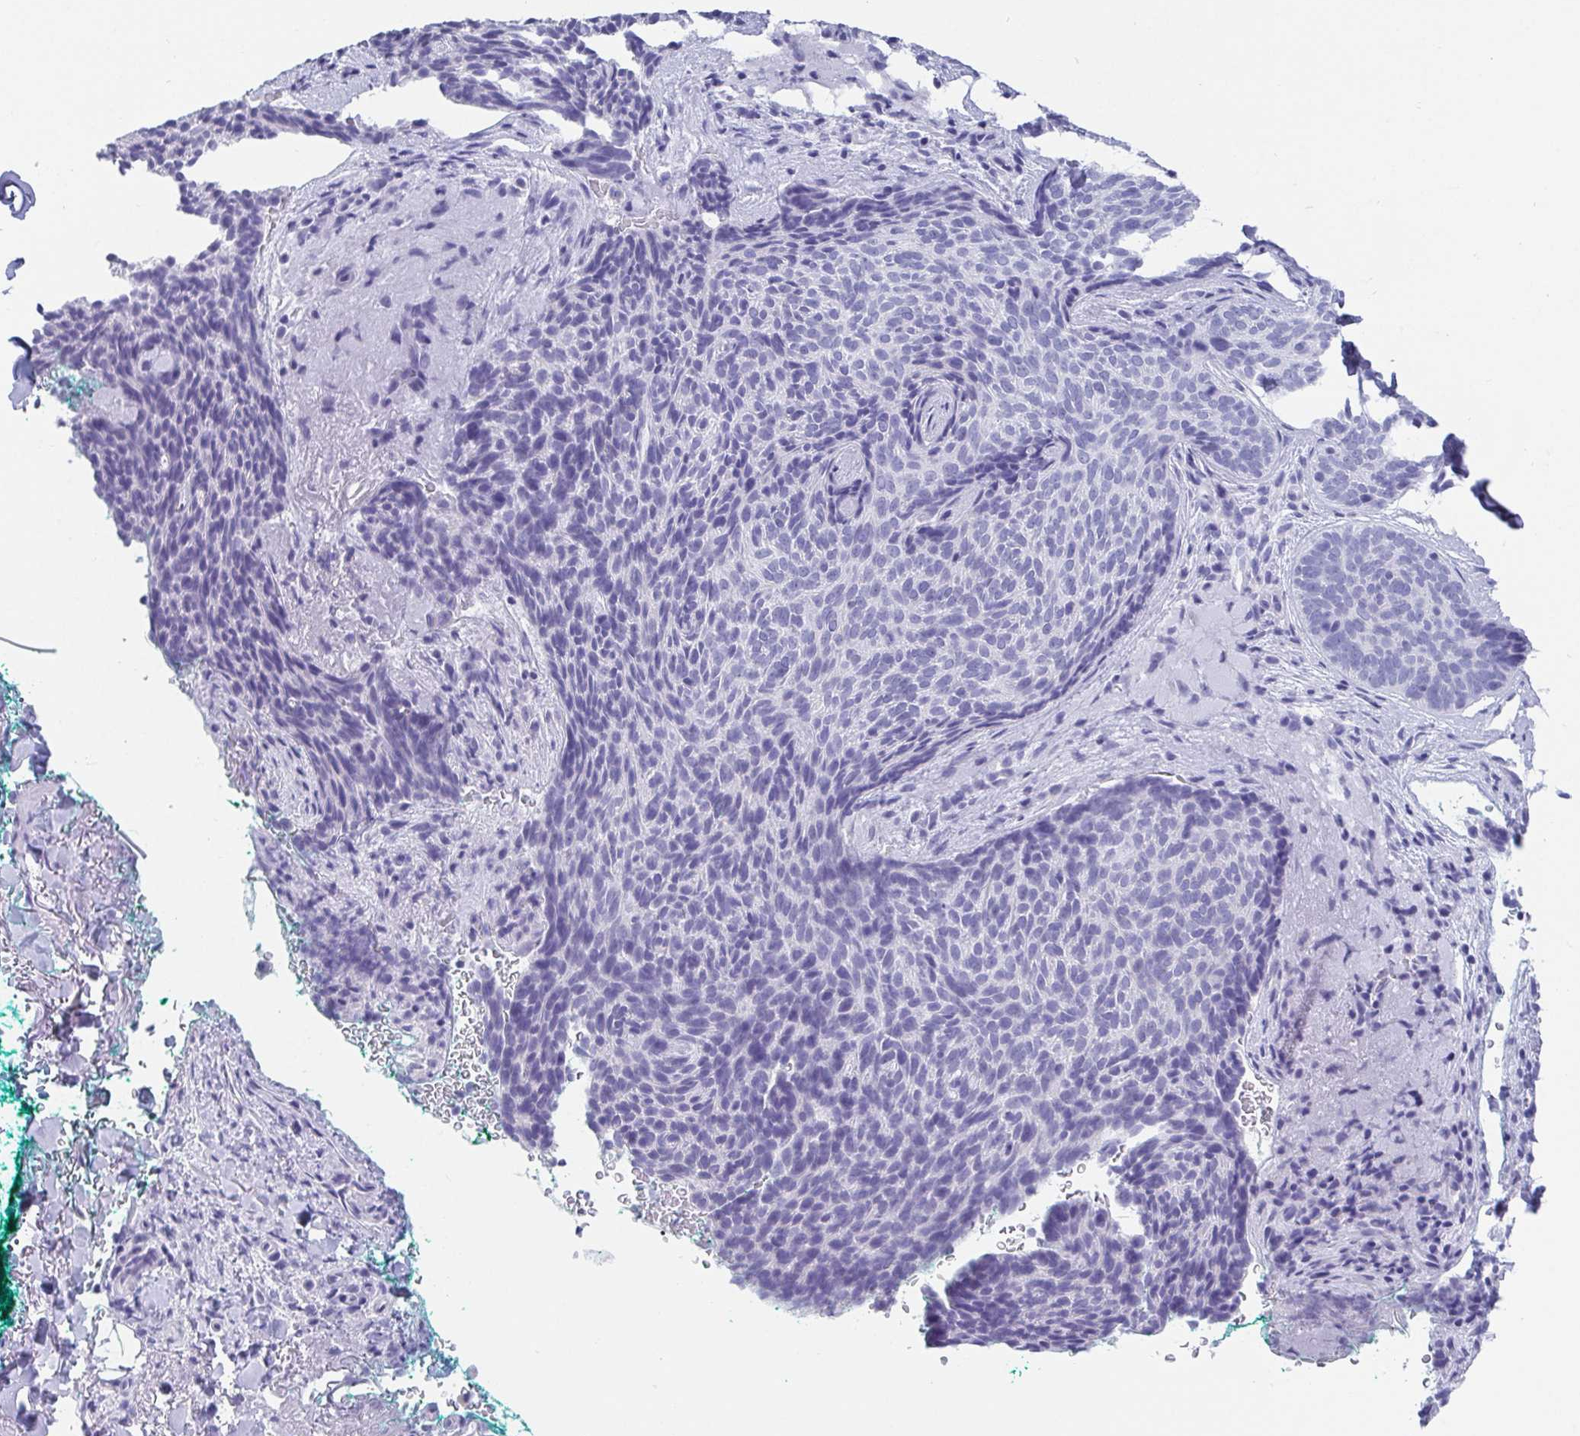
{"staining": {"intensity": "negative", "quantity": "none", "location": "none"}, "tissue": "skin cancer", "cell_type": "Tumor cells", "image_type": "cancer", "snomed": [{"axis": "morphology", "description": "Basal cell carcinoma"}, {"axis": "topography", "description": "Skin"}, {"axis": "topography", "description": "Skin of head"}], "caption": "Micrograph shows no protein staining in tumor cells of skin cancer (basal cell carcinoma) tissue. The staining is performed using DAB brown chromogen with nuclei counter-stained in using hematoxylin.", "gene": "SCGN", "patient": {"sex": "female", "age": 92}}